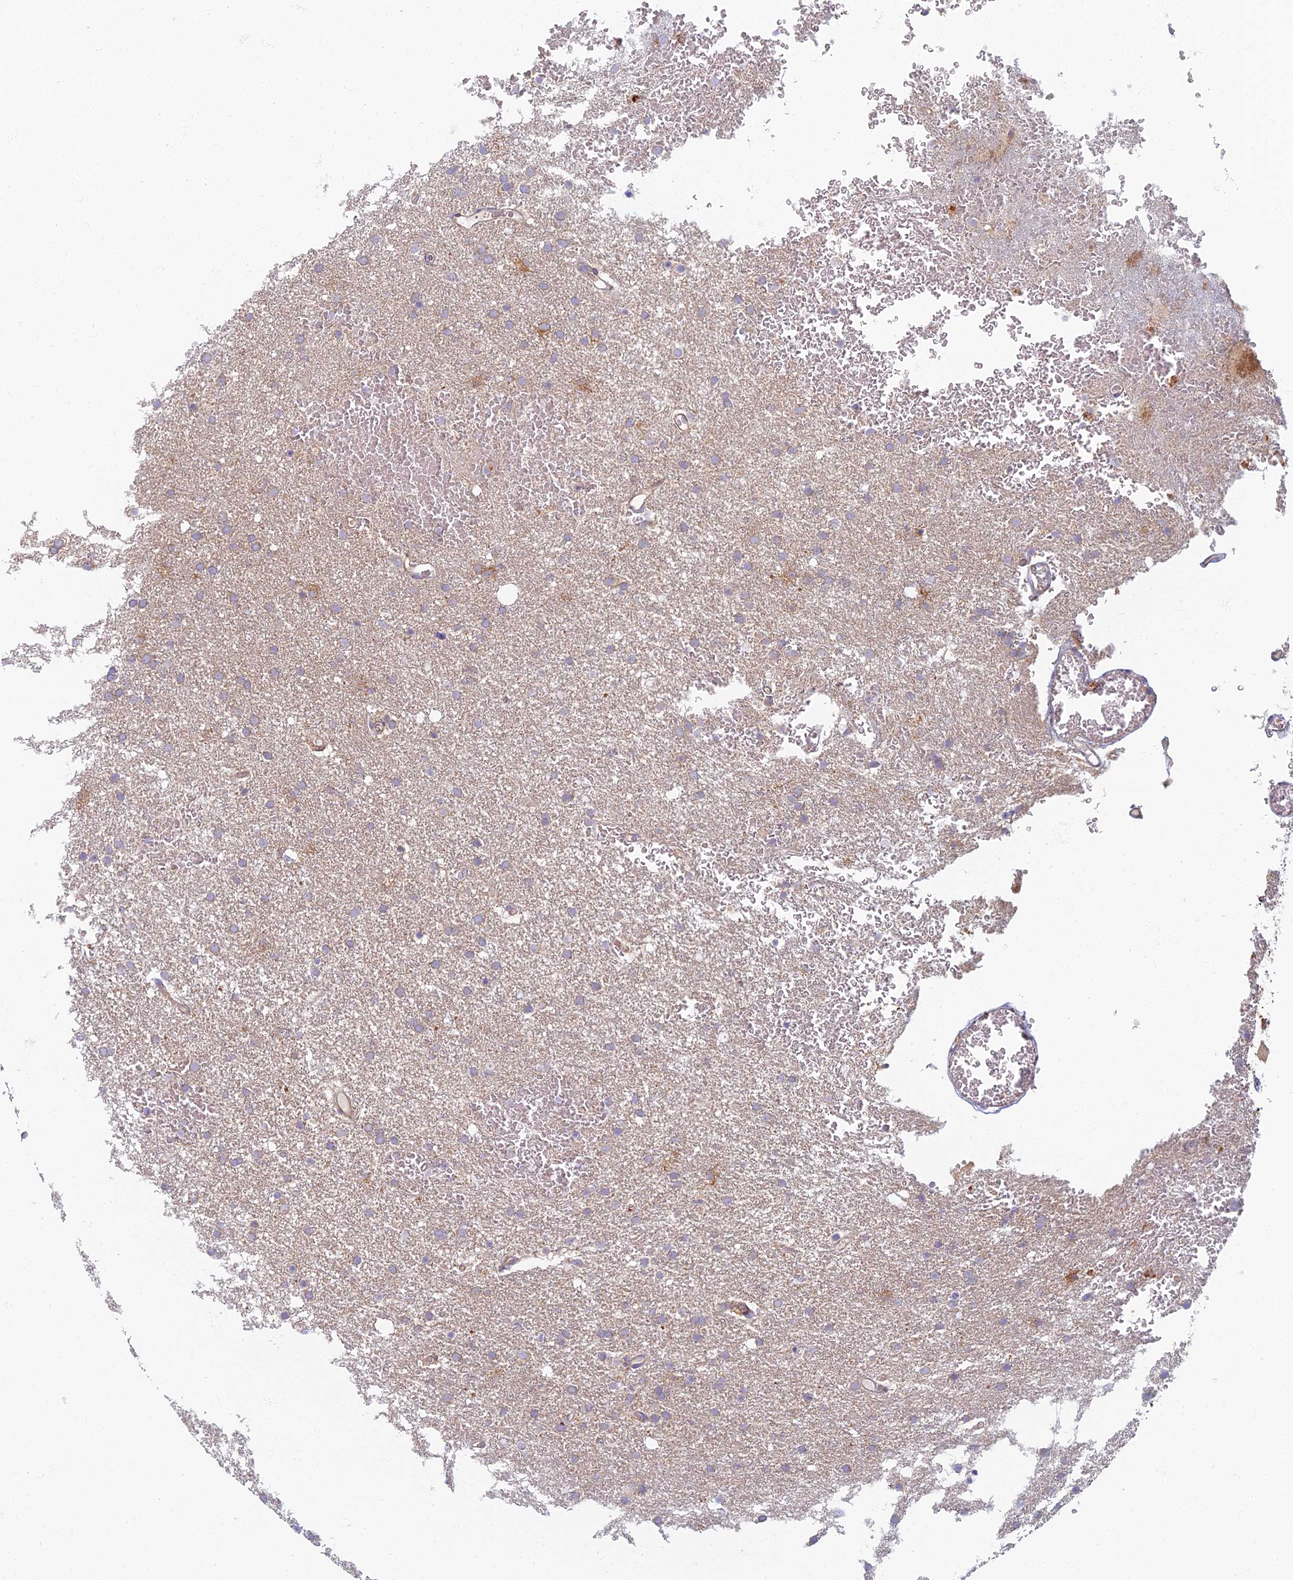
{"staining": {"intensity": "weak", "quantity": "<25%", "location": "cytoplasmic/membranous"}, "tissue": "glioma", "cell_type": "Tumor cells", "image_type": "cancer", "snomed": [{"axis": "morphology", "description": "Glioma, malignant, High grade"}, {"axis": "topography", "description": "Cerebral cortex"}], "caption": "Immunohistochemistry image of neoplastic tissue: glioma stained with DAB displays no significant protein staining in tumor cells.", "gene": "PROX2", "patient": {"sex": "female", "age": 36}}